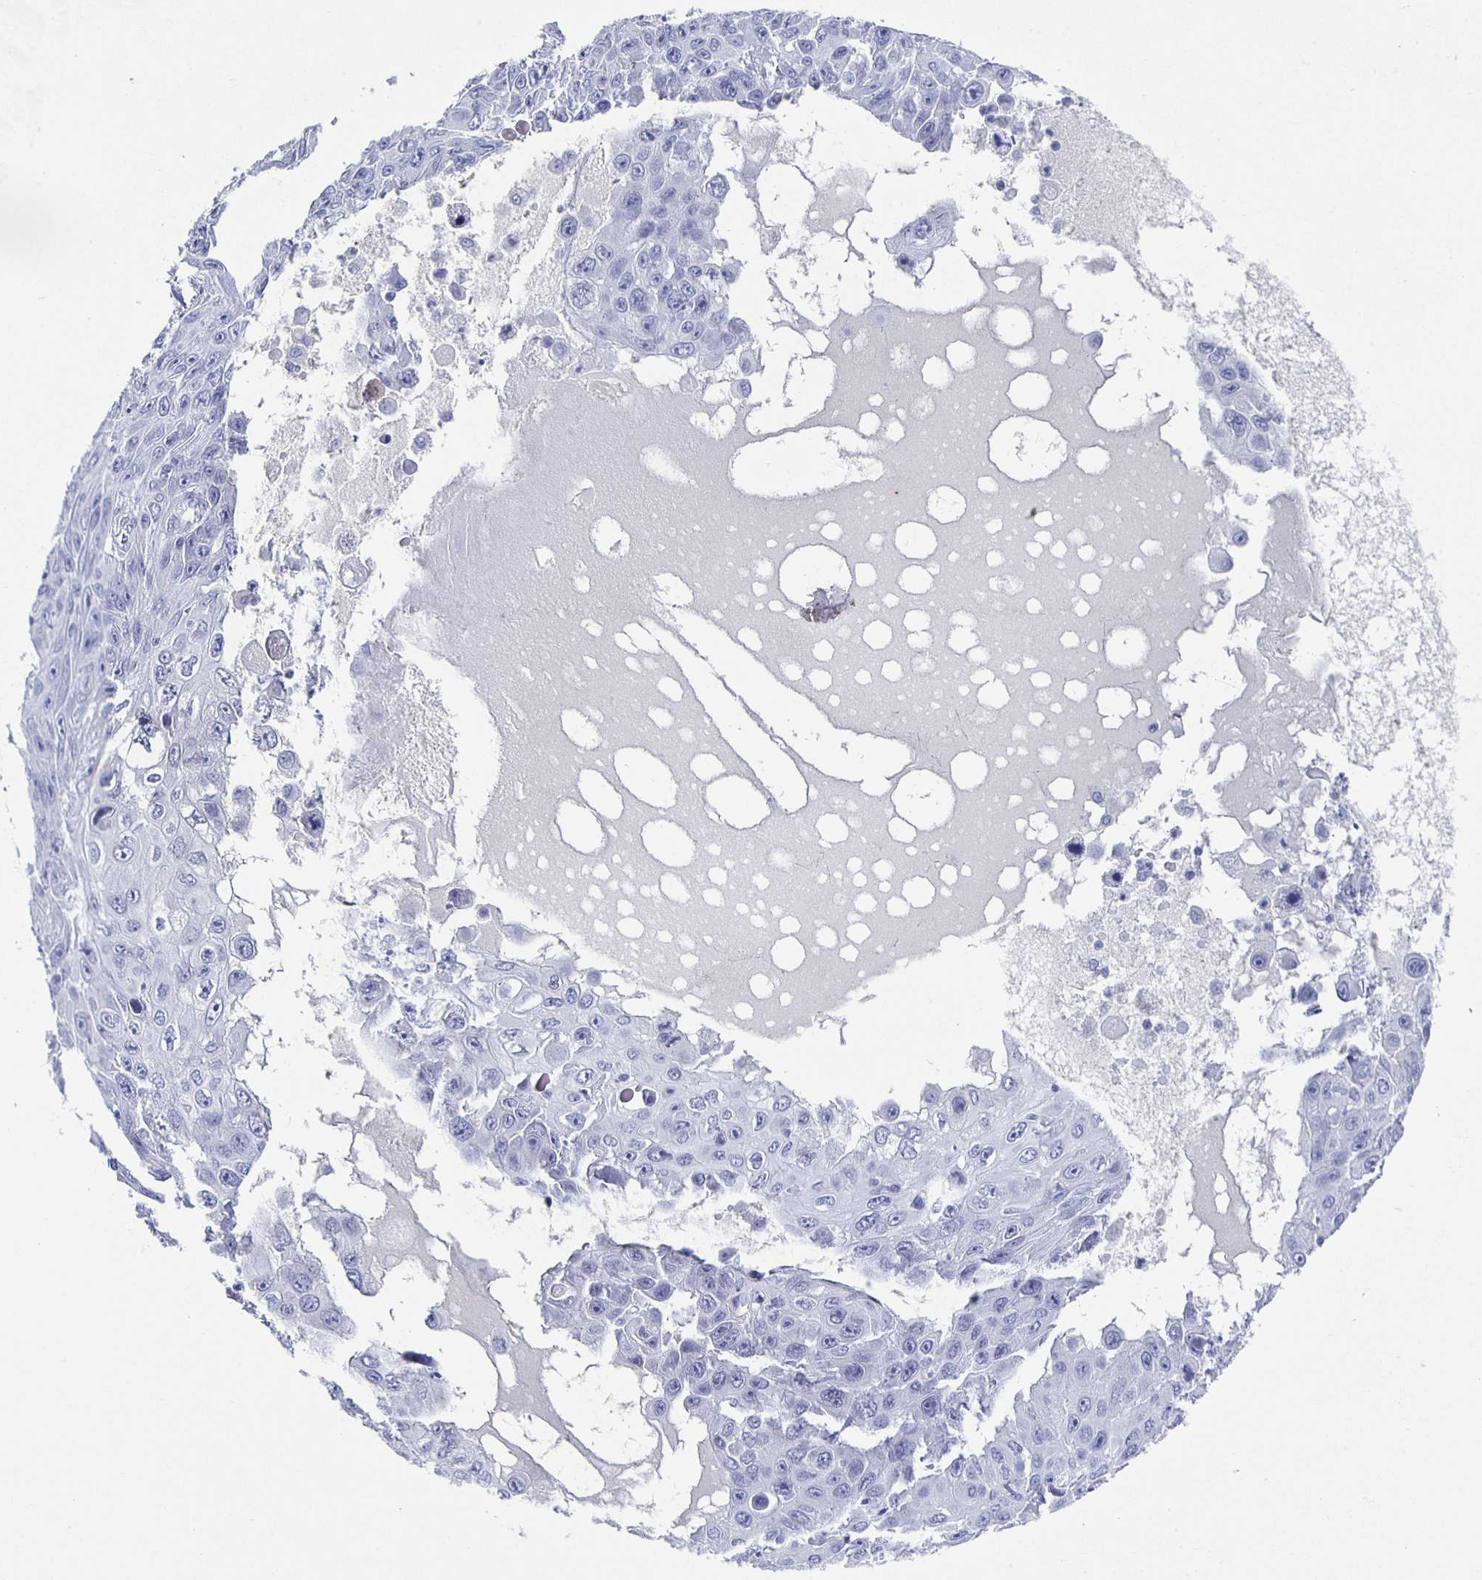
{"staining": {"intensity": "negative", "quantity": "none", "location": "none"}, "tissue": "skin cancer", "cell_type": "Tumor cells", "image_type": "cancer", "snomed": [{"axis": "morphology", "description": "Squamous cell carcinoma, NOS"}, {"axis": "topography", "description": "Skin"}], "caption": "IHC of skin cancer displays no staining in tumor cells.", "gene": "CCDC17", "patient": {"sex": "male", "age": 82}}